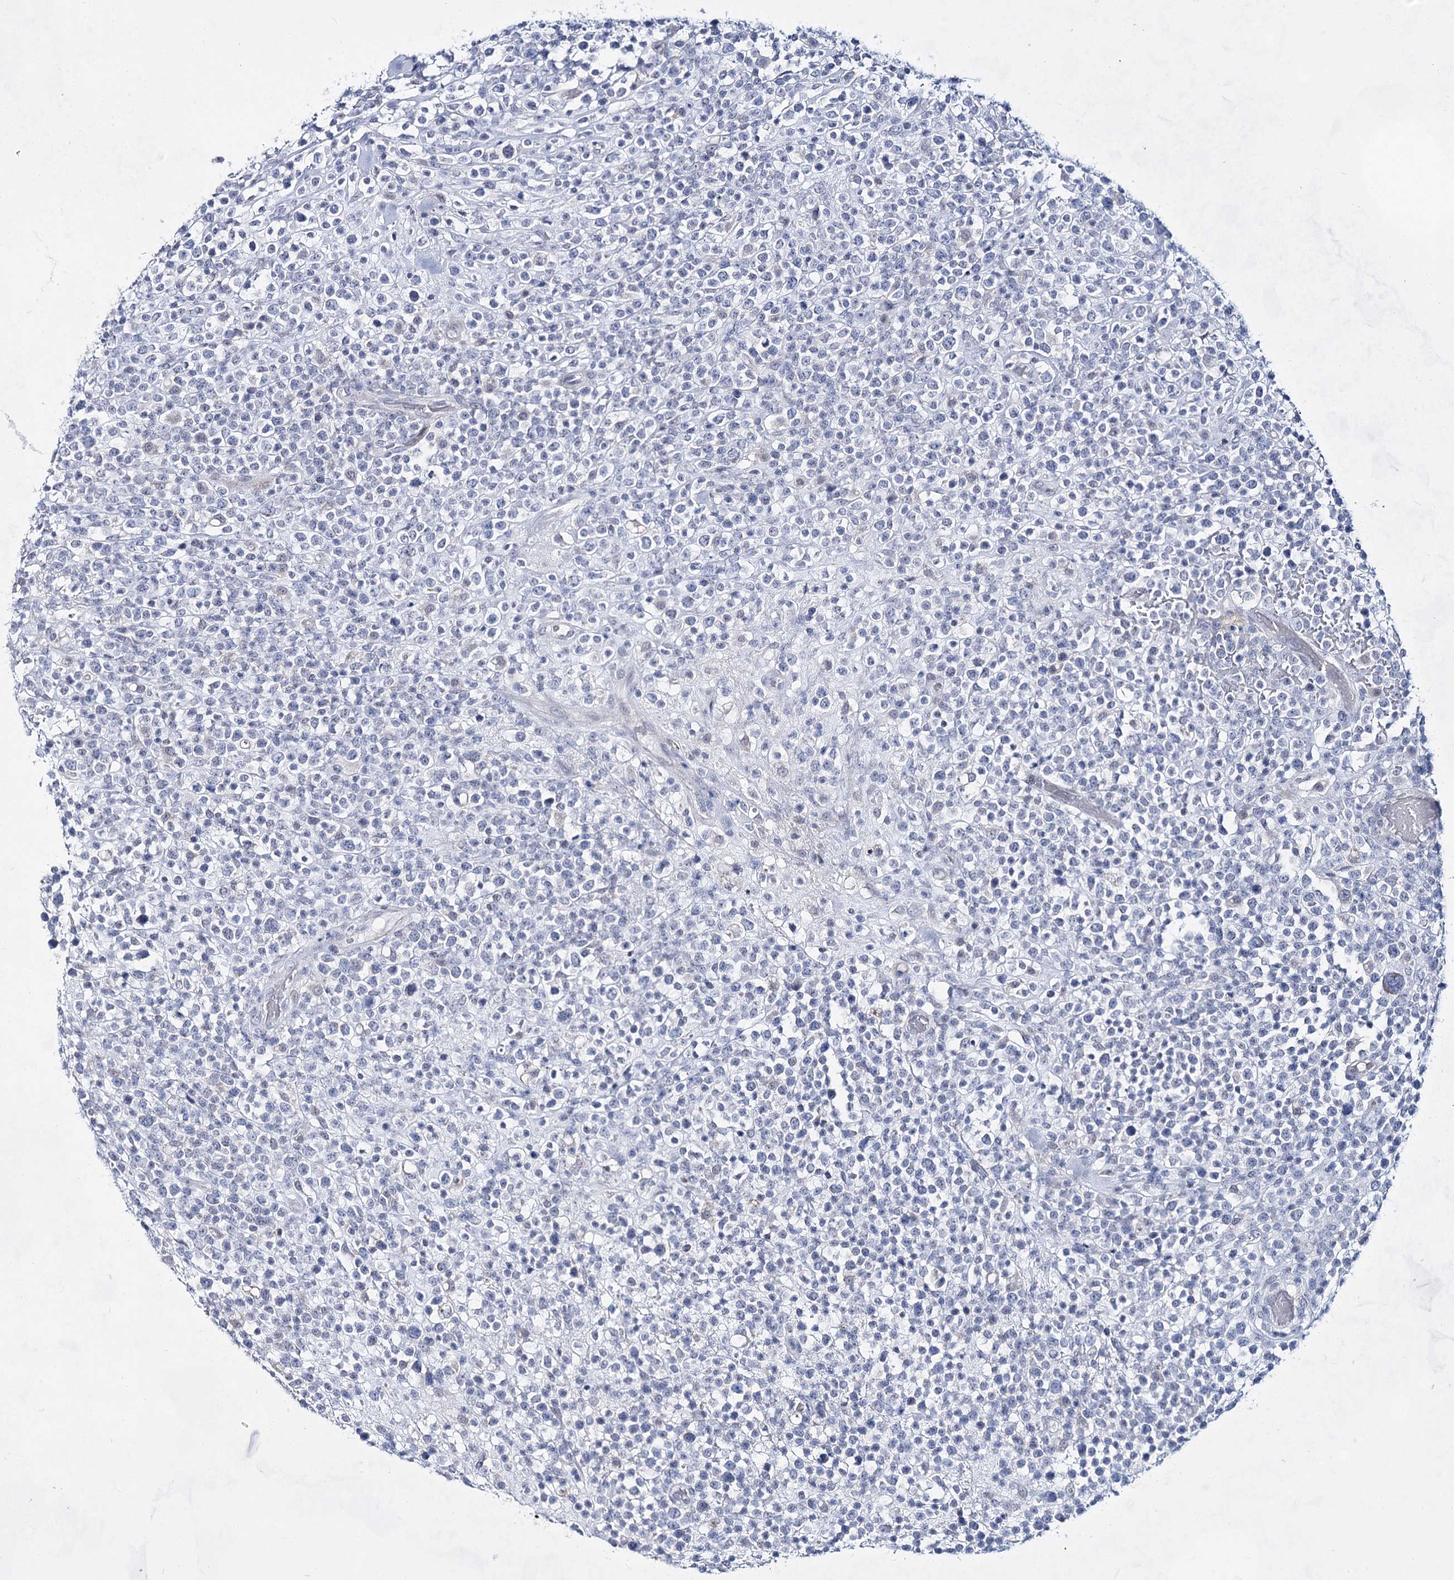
{"staining": {"intensity": "negative", "quantity": "none", "location": "none"}, "tissue": "lymphoma", "cell_type": "Tumor cells", "image_type": "cancer", "snomed": [{"axis": "morphology", "description": "Malignant lymphoma, non-Hodgkin's type, High grade"}, {"axis": "topography", "description": "Colon"}], "caption": "High-grade malignant lymphoma, non-Hodgkin's type was stained to show a protein in brown. There is no significant staining in tumor cells.", "gene": "BPHL", "patient": {"sex": "female", "age": 53}}